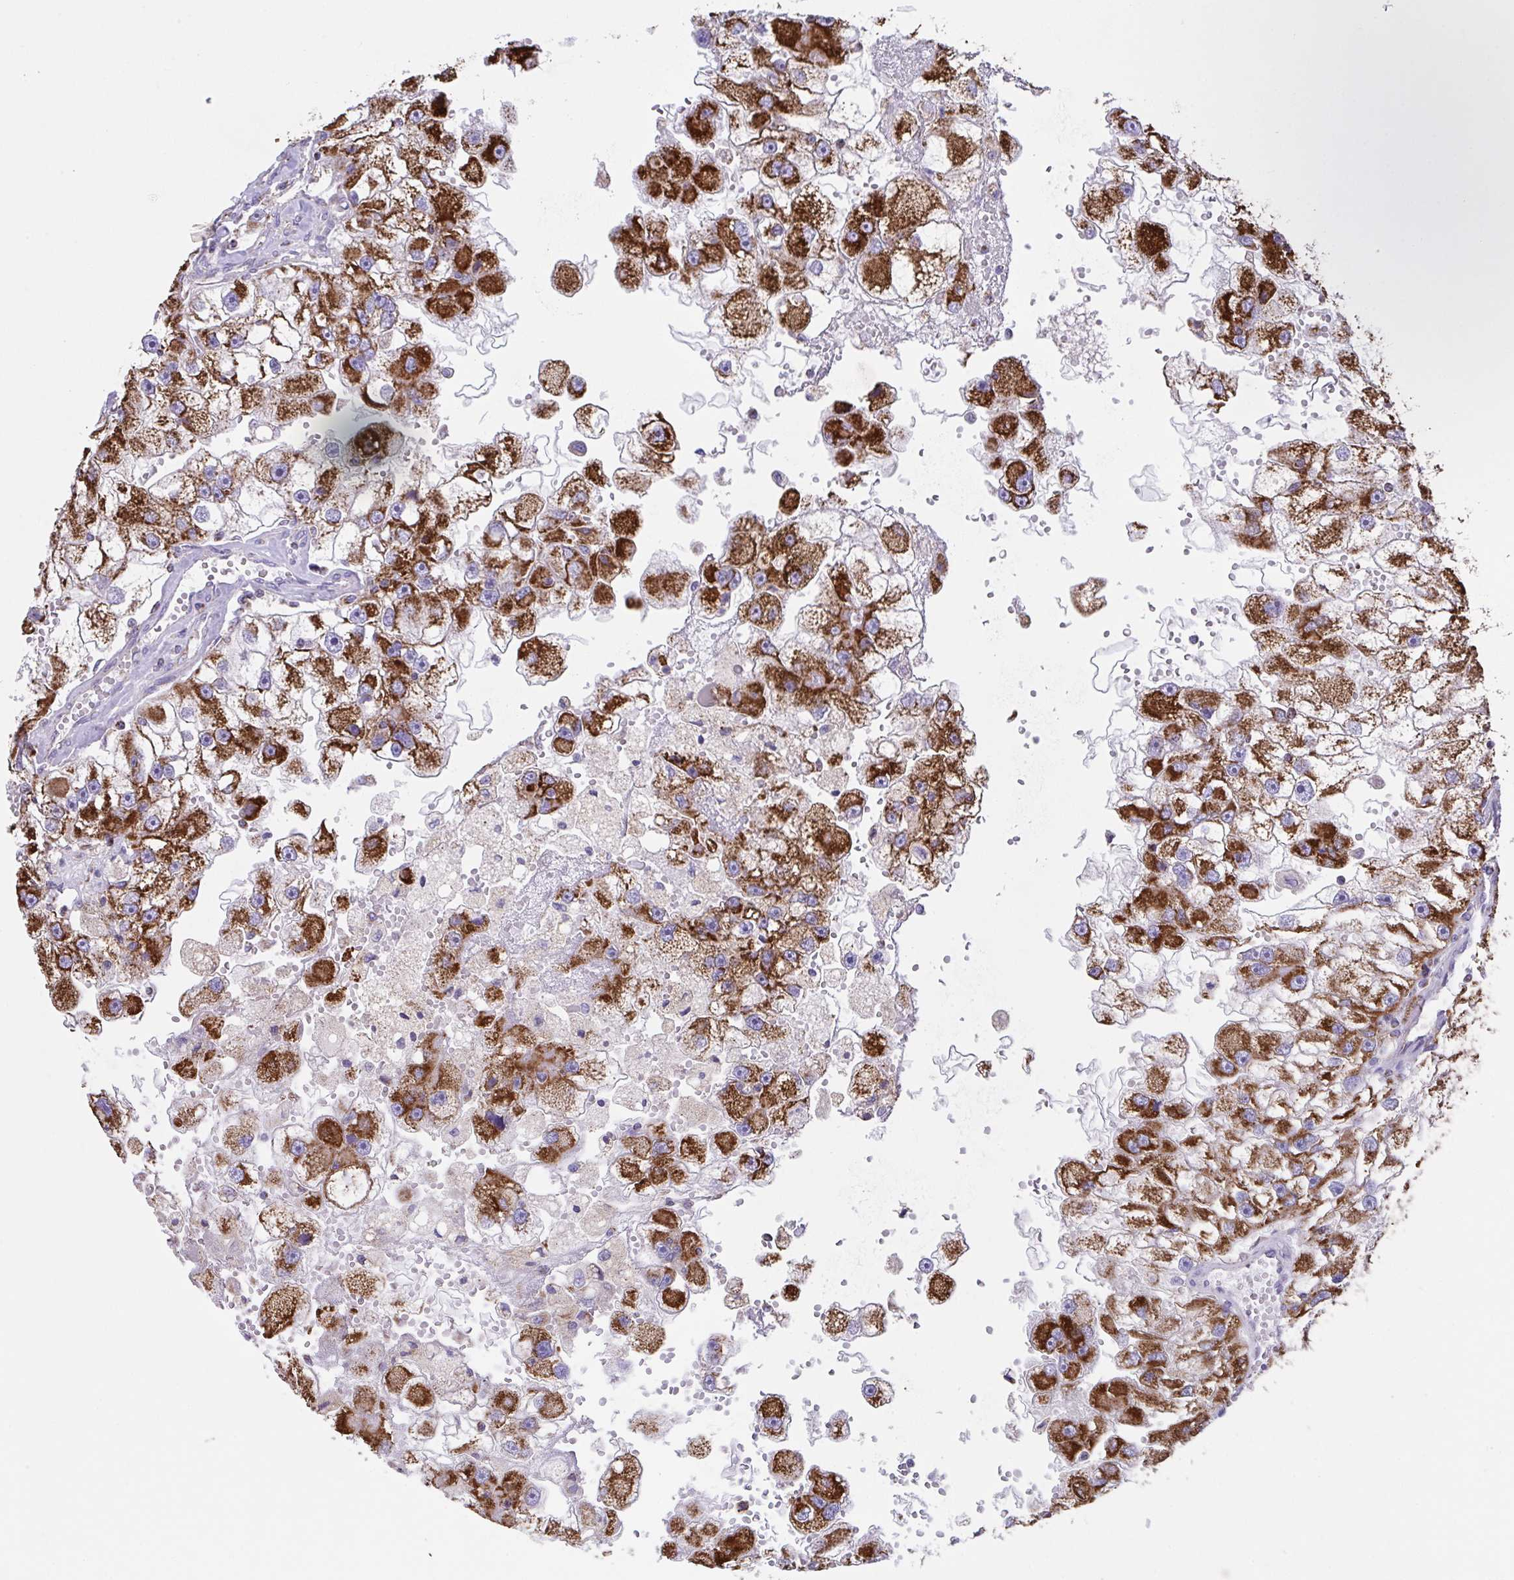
{"staining": {"intensity": "strong", "quantity": ">75%", "location": "cytoplasmic/membranous"}, "tissue": "renal cancer", "cell_type": "Tumor cells", "image_type": "cancer", "snomed": [{"axis": "morphology", "description": "Adenocarcinoma, NOS"}, {"axis": "topography", "description": "Kidney"}], "caption": "Immunohistochemistry staining of renal adenocarcinoma, which shows high levels of strong cytoplasmic/membranous staining in about >75% of tumor cells indicating strong cytoplasmic/membranous protein expression. The staining was performed using DAB (3,3'-diaminobenzidine) (brown) for protein detection and nuclei were counterstained in hematoxylin (blue).", "gene": "PCMTD2", "patient": {"sex": "male", "age": 63}}